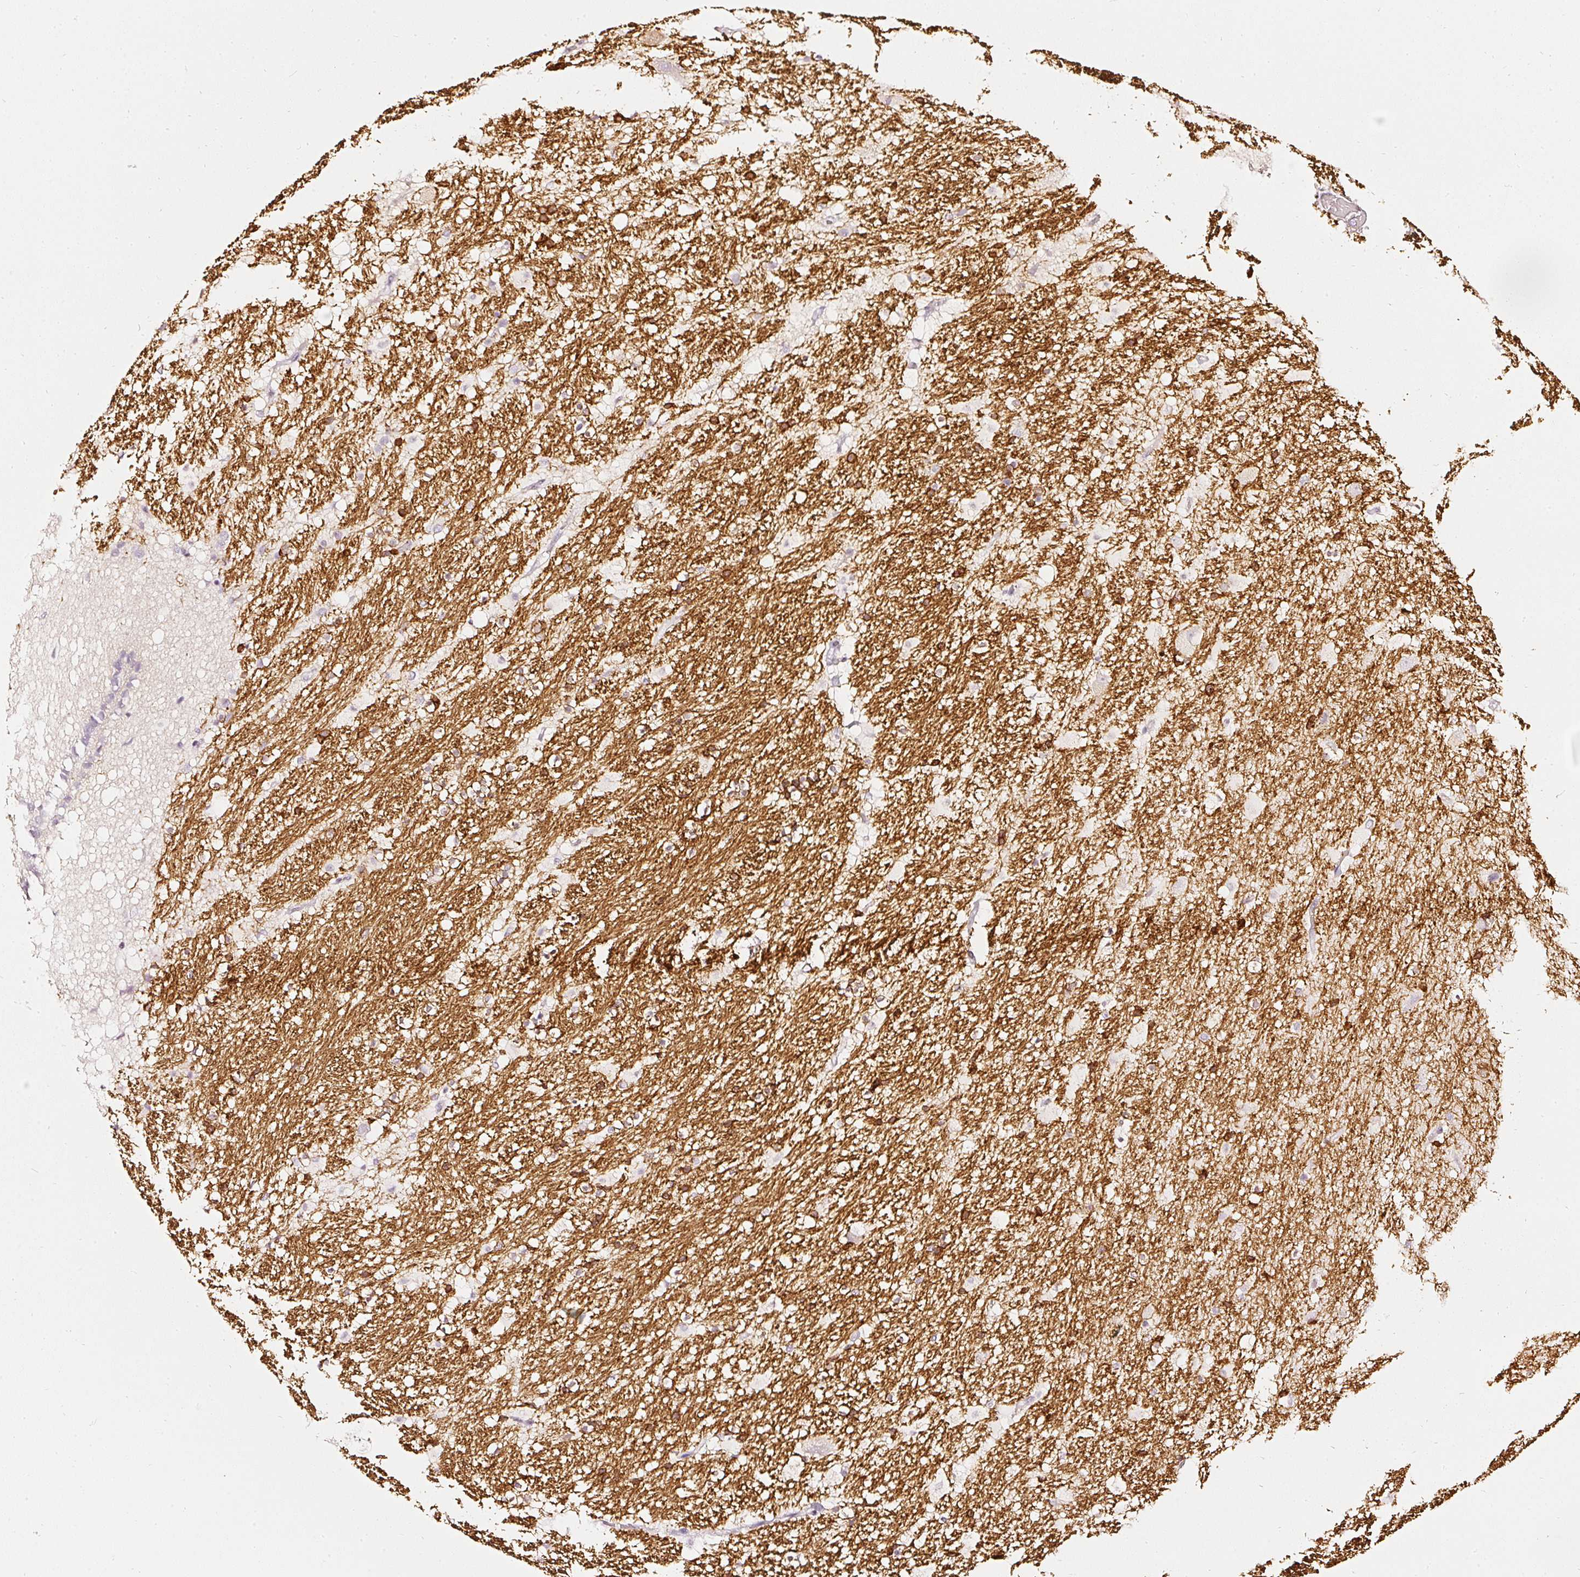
{"staining": {"intensity": "strong", "quantity": "25%-75%", "location": "cytoplasmic/membranous"}, "tissue": "hippocampus", "cell_type": "Glial cells", "image_type": "normal", "snomed": [{"axis": "morphology", "description": "Normal tissue, NOS"}, {"axis": "topography", "description": "Hippocampus"}], "caption": "Hippocampus was stained to show a protein in brown. There is high levels of strong cytoplasmic/membranous expression in about 25%-75% of glial cells. (DAB (3,3'-diaminobenzidine) IHC, brown staining for protein, blue staining for nuclei).", "gene": "CNP", "patient": {"sex": "male", "age": 37}}